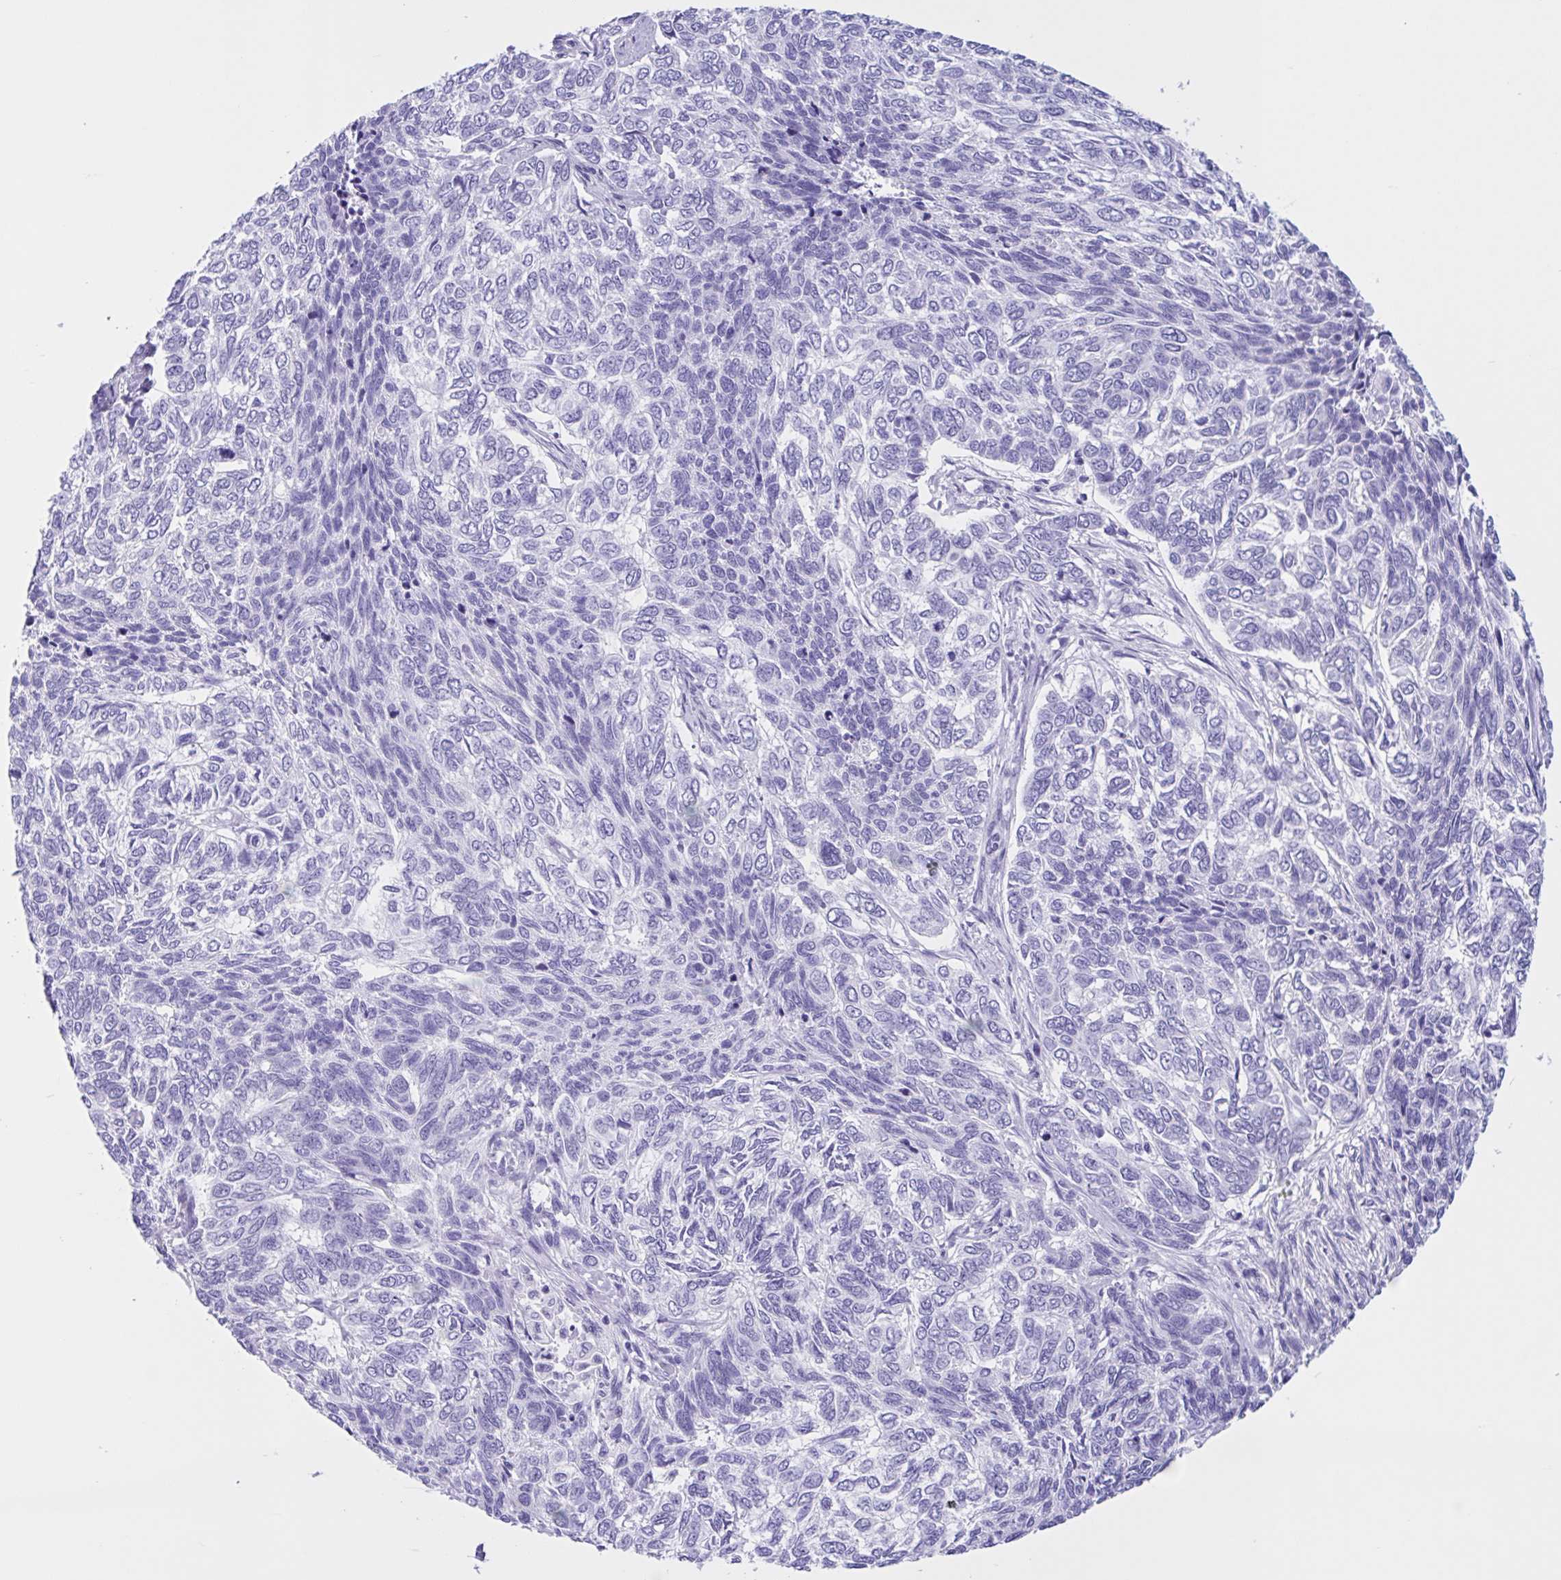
{"staining": {"intensity": "negative", "quantity": "none", "location": "none"}, "tissue": "skin cancer", "cell_type": "Tumor cells", "image_type": "cancer", "snomed": [{"axis": "morphology", "description": "Basal cell carcinoma"}, {"axis": "topography", "description": "Skin"}], "caption": "Tumor cells show no significant protein expression in skin basal cell carcinoma.", "gene": "IAPP", "patient": {"sex": "female", "age": 65}}